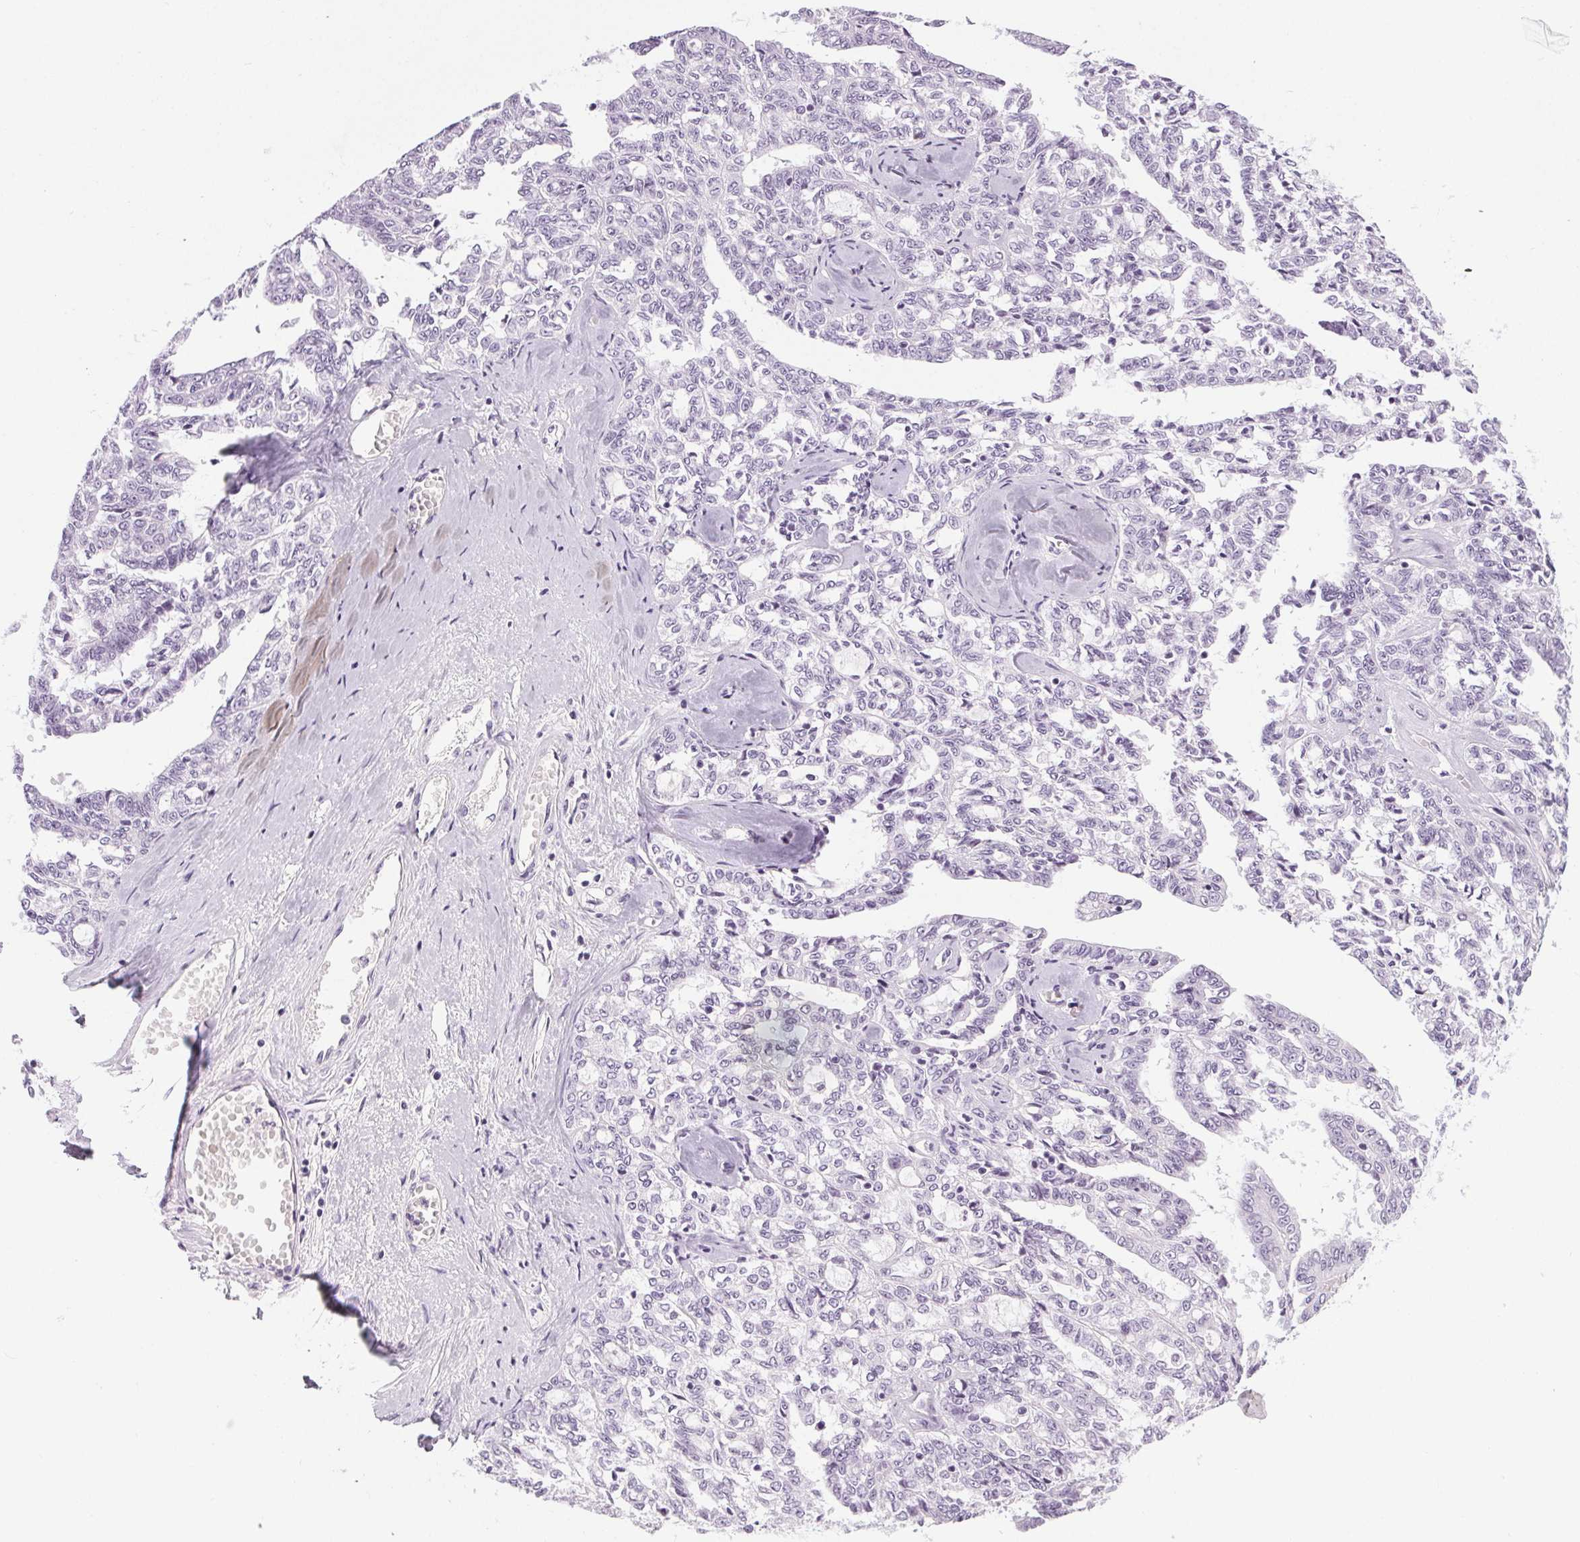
{"staining": {"intensity": "negative", "quantity": "none", "location": "none"}, "tissue": "ovarian cancer", "cell_type": "Tumor cells", "image_type": "cancer", "snomed": [{"axis": "morphology", "description": "Cystadenocarcinoma, serous, NOS"}, {"axis": "topography", "description": "Ovary"}], "caption": "Immunohistochemical staining of human ovarian cancer (serous cystadenocarcinoma) reveals no significant expression in tumor cells.", "gene": "LRP2", "patient": {"sex": "female", "age": 71}}